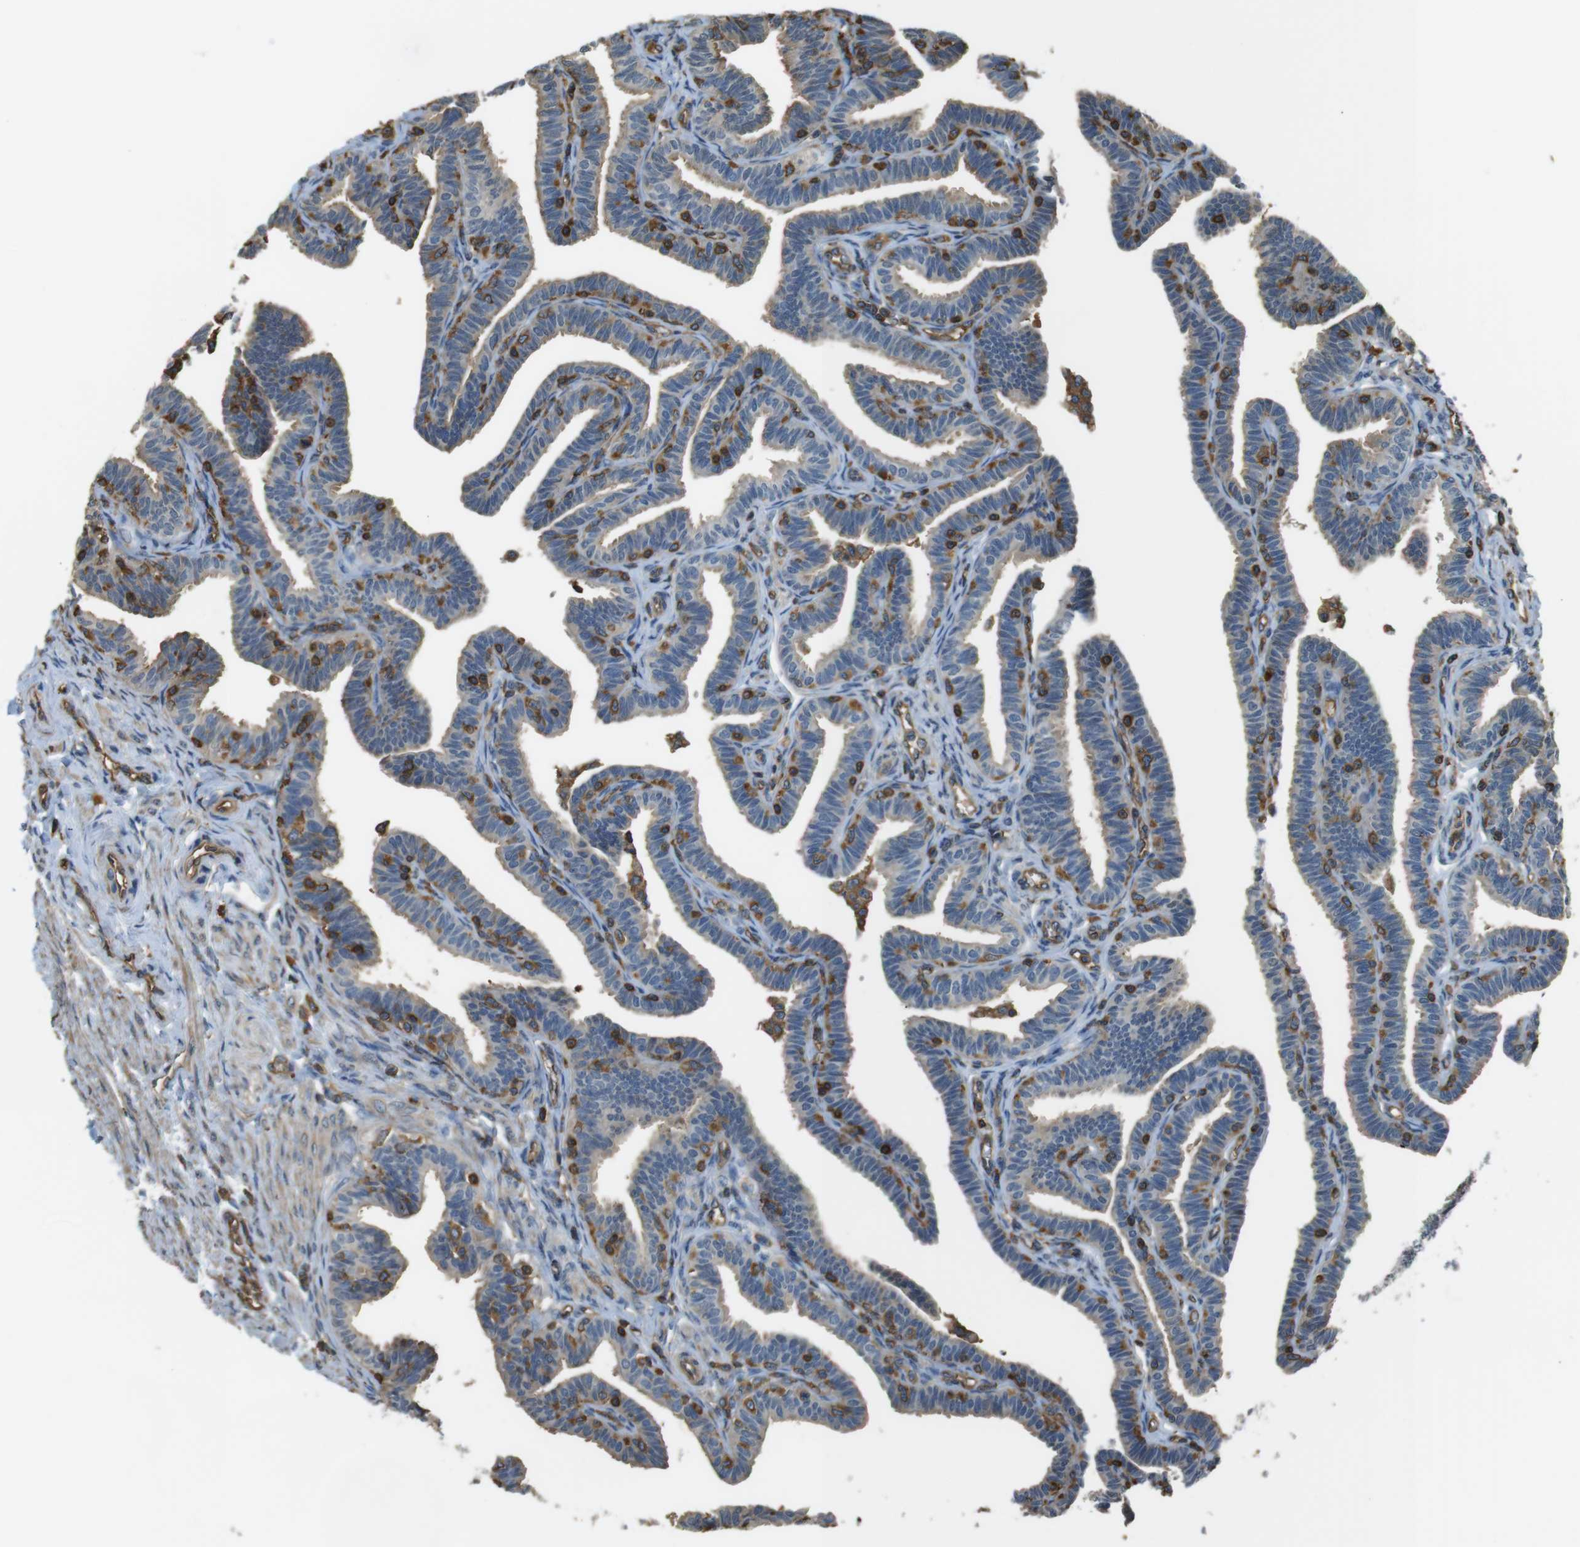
{"staining": {"intensity": "weak", "quantity": ">75%", "location": "cytoplasmic/membranous"}, "tissue": "fallopian tube", "cell_type": "Glandular cells", "image_type": "normal", "snomed": [{"axis": "morphology", "description": "Normal tissue, NOS"}, {"axis": "topography", "description": "Fallopian tube"}, {"axis": "topography", "description": "Ovary"}], "caption": "Protein analysis of benign fallopian tube demonstrates weak cytoplasmic/membranous positivity in approximately >75% of glandular cells. The staining was performed using DAB (3,3'-diaminobenzidine), with brown indicating positive protein expression. Nuclei are stained blue with hematoxylin.", "gene": "FCAR", "patient": {"sex": "female", "age": 23}}